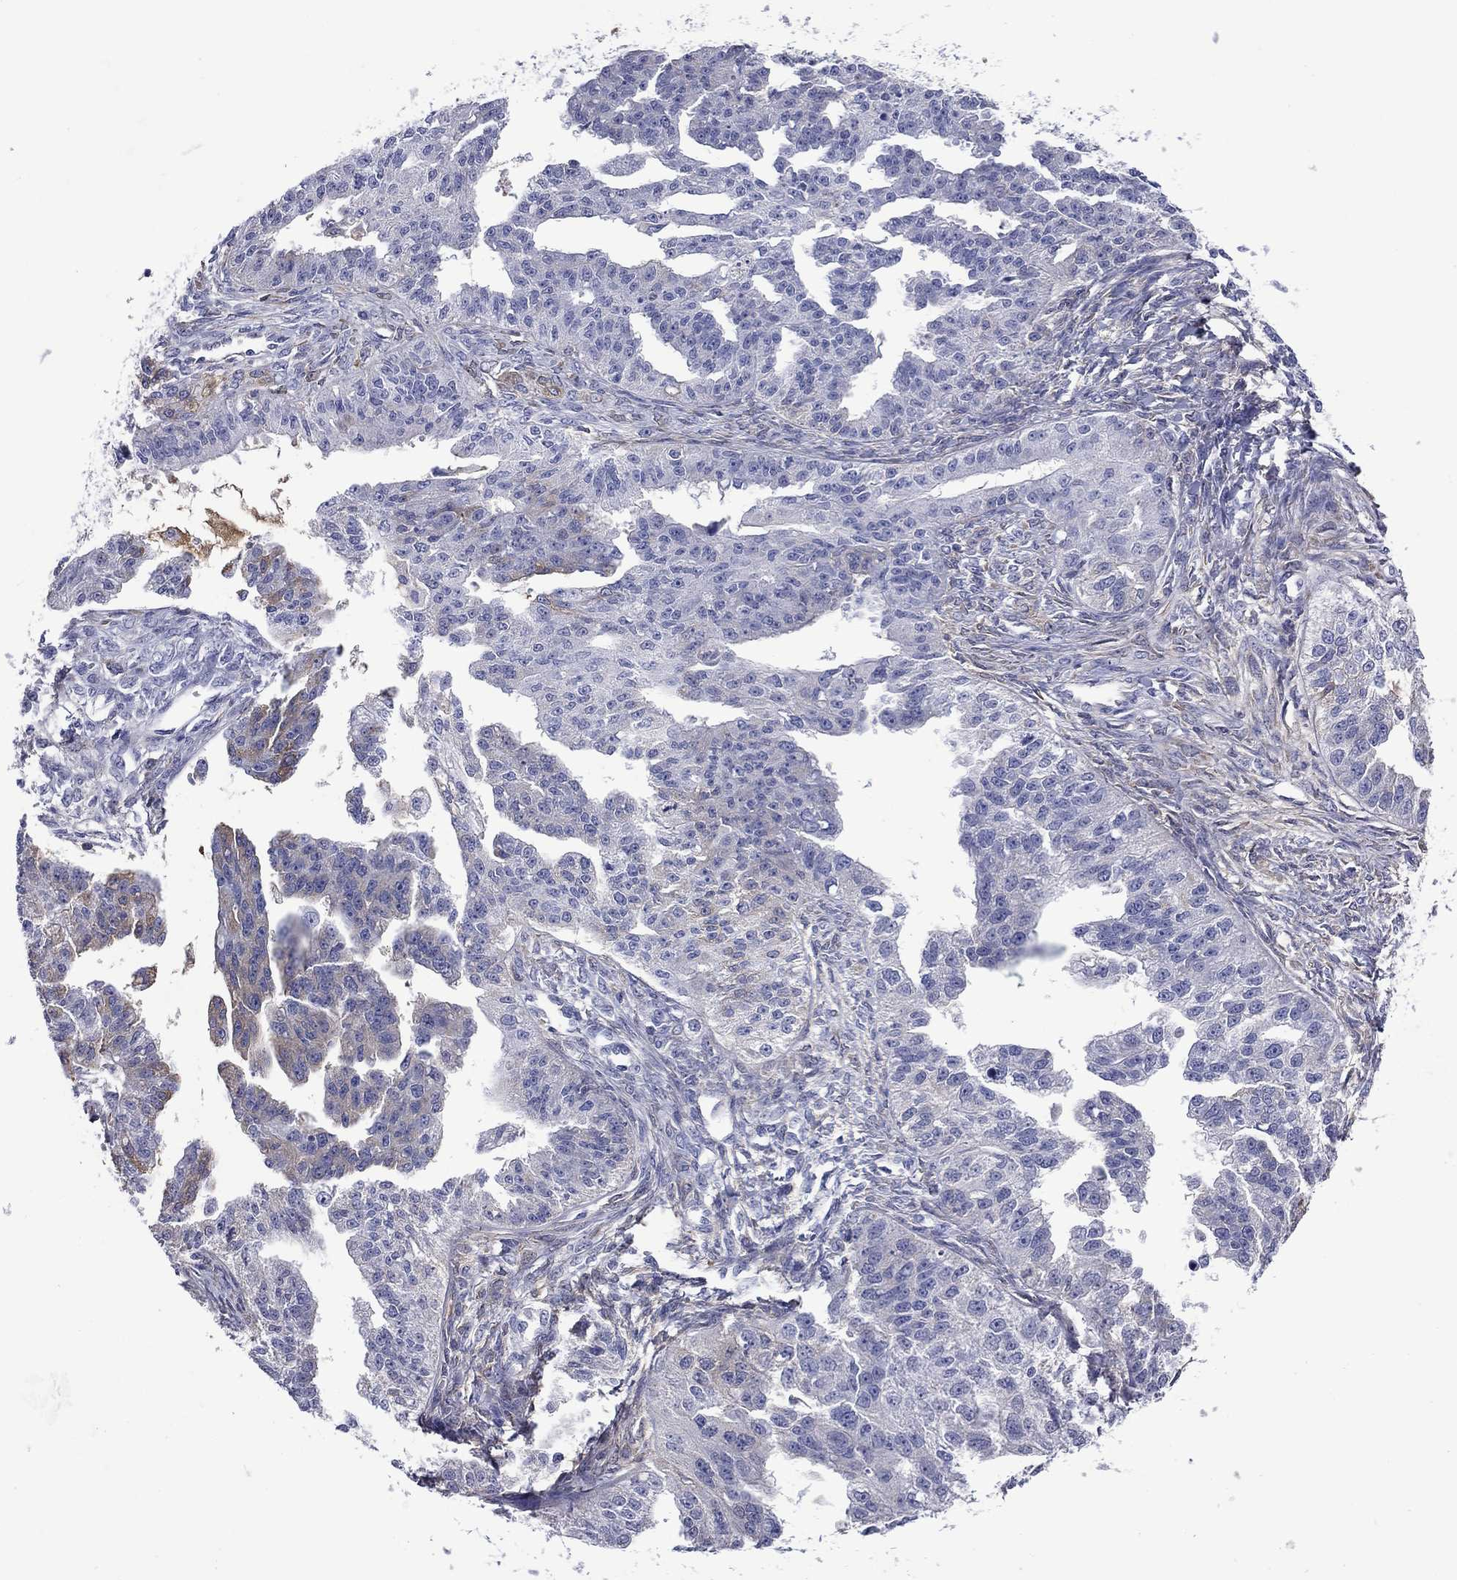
{"staining": {"intensity": "negative", "quantity": "none", "location": "none"}, "tissue": "ovarian cancer", "cell_type": "Tumor cells", "image_type": "cancer", "snomed": [{"axis": "morphology", "description": "Cystadenocarcinoma, serous, NOS"}, {"axis": "topography", "description": "Ovary"}], "caption": "Human ovarian serous cystadenocarcinoma stained for a protein using IHC reveals no expression in tumor cells.", "gene": "APOA2", "patient": {"sex": "female", "age": 58}}